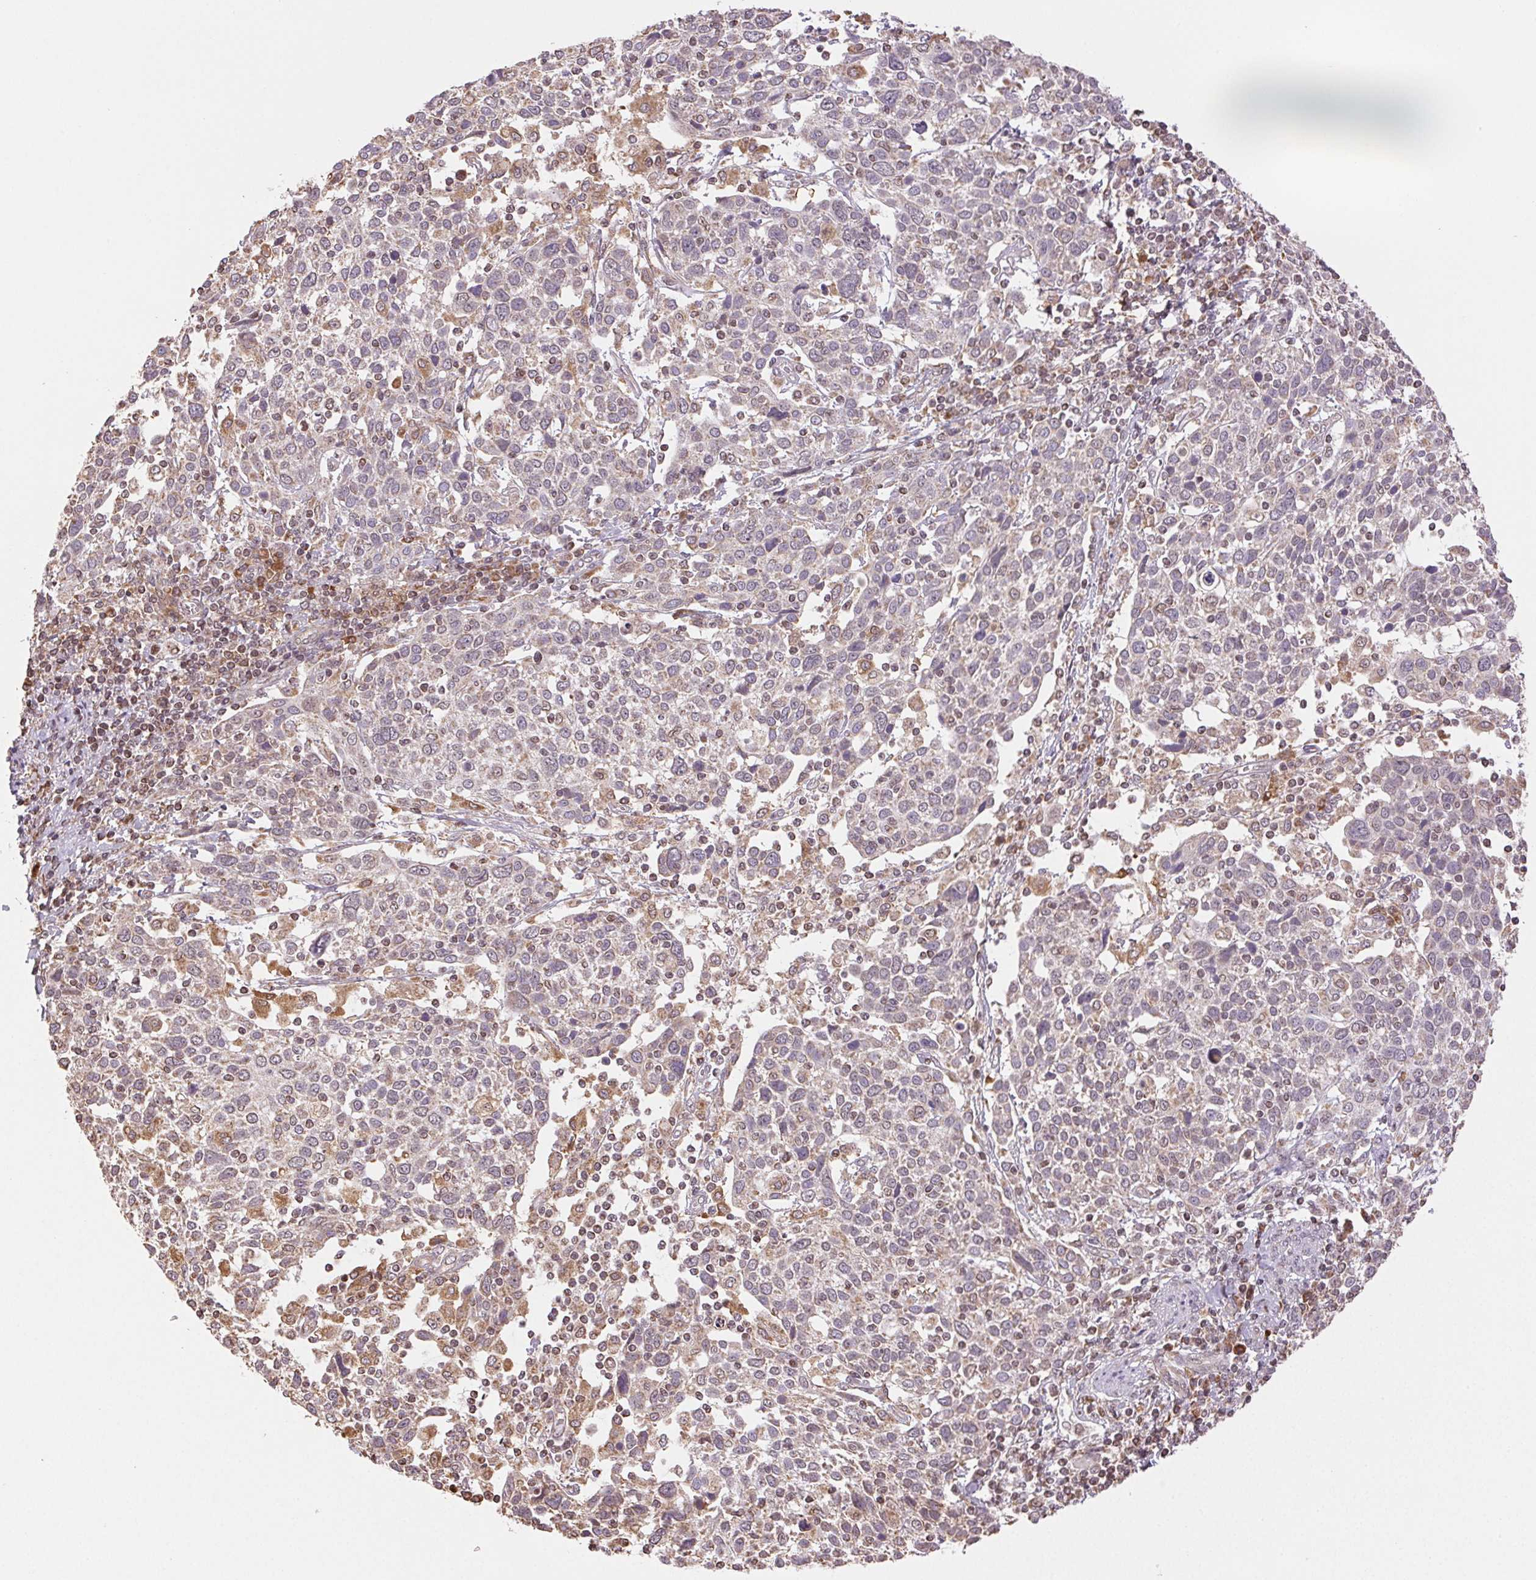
{"staining": {"intensity": "negative", "quantity": "none", "location": "none"}, "tissue": "cervical cancer", "cell_type": "Tumor cells", "image_type": "cancer", "snomed": [{"axis": "morphology", "description": "Squamous cell carcinoma, NOS"}, {"axis": "topography", "description": "Cervix"}], "caption": "Human cervical cancer stained for a protein using immunohistochemistry reveals no positivity in tumor cells.", "gene": "PIWIL4", "patient": {"sex": "female", "age": 61}}